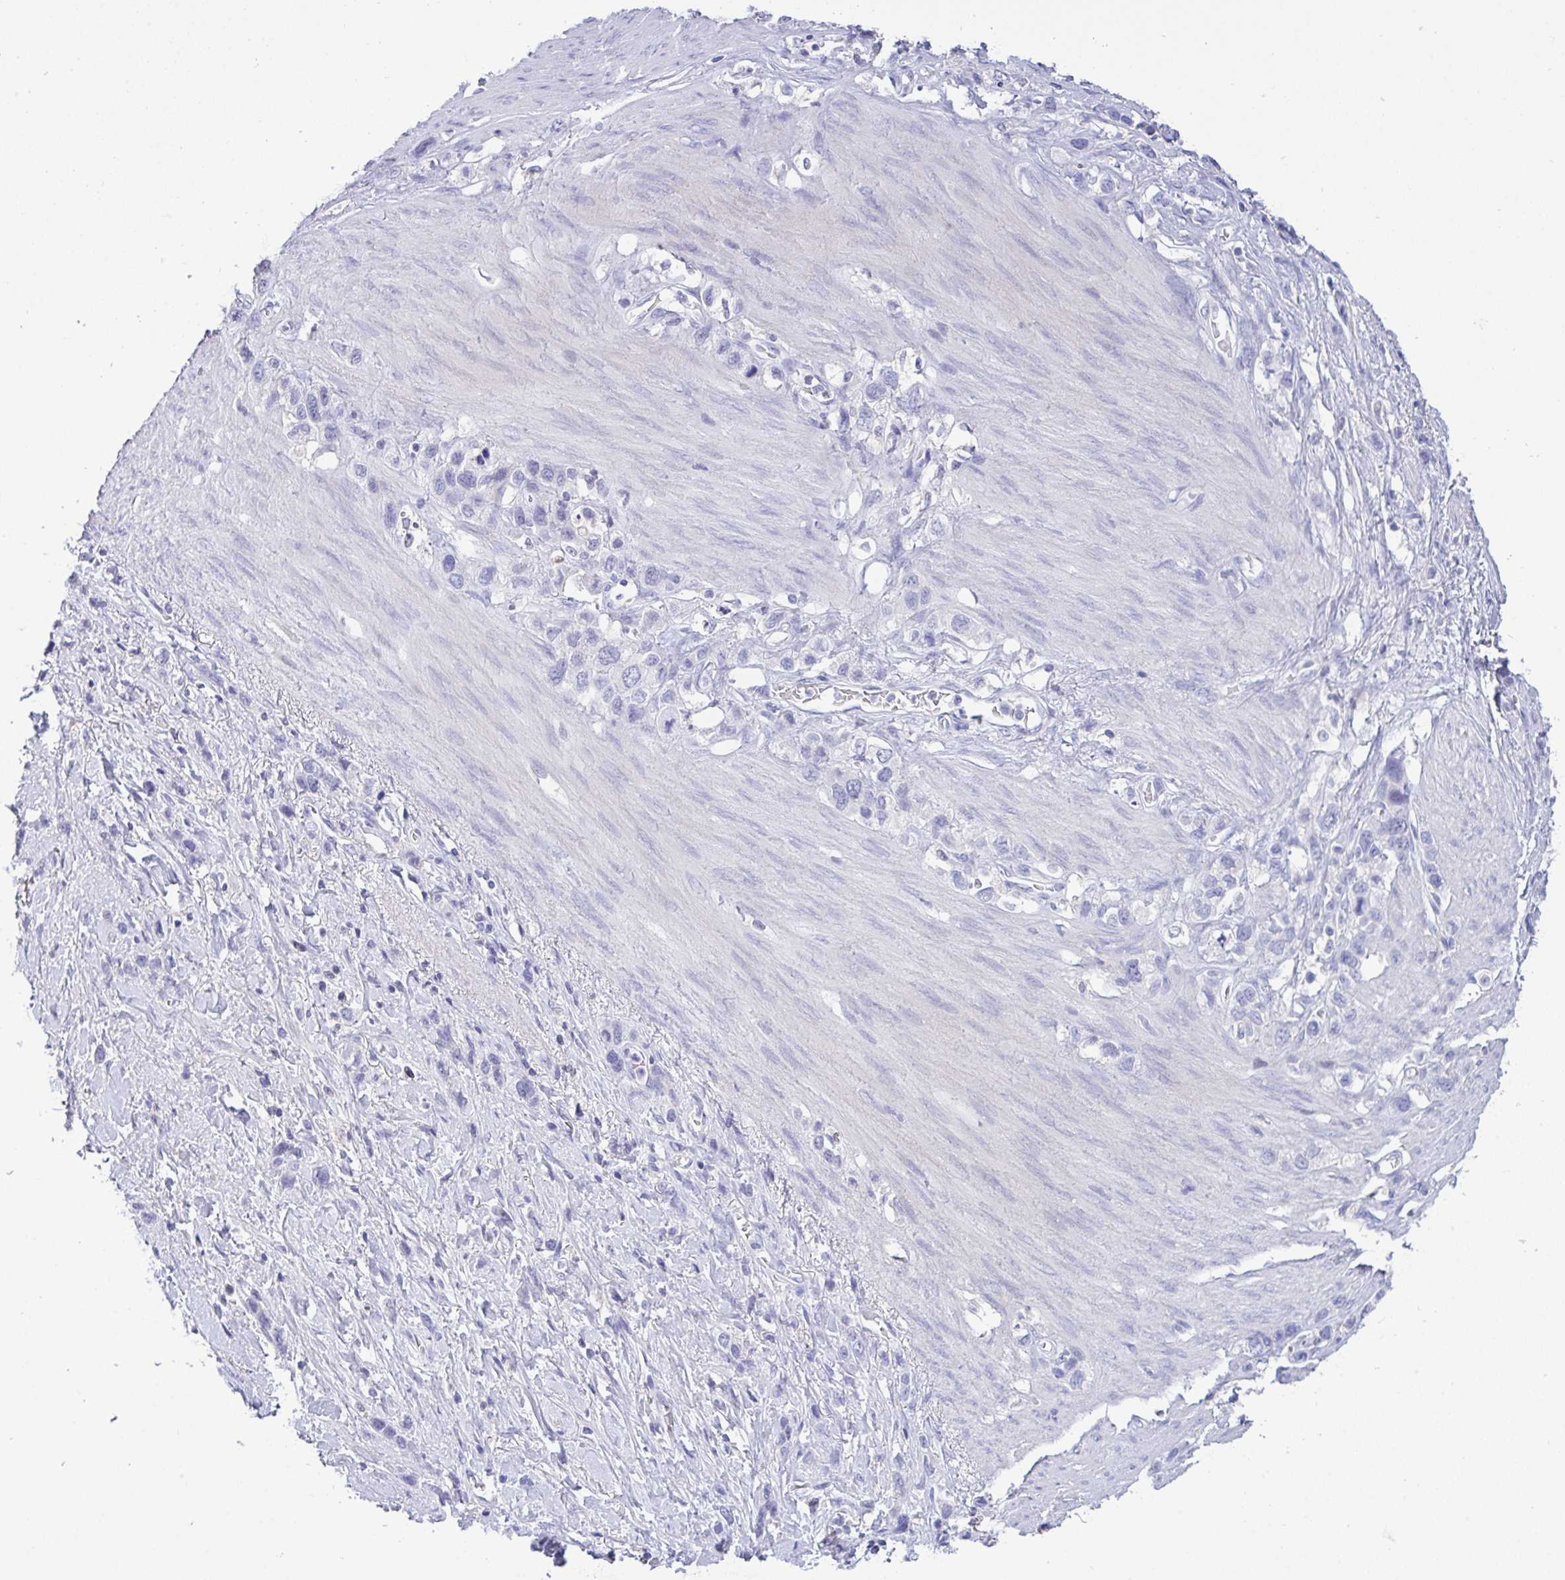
{"staining": {"intensity": "negative", "quantity": "none", "location": "none"}, "tissue": "stomach cancer", "cell_type": "Tumor cells", "image_type": "cancer", "snomed": [{"axis": "morphology", "description": "Adenocarcinoma, NOS"}, {"axis": "topography", "description": "Stomach"}], "caption": "Immunohistochemistry of human stomach adenocarcinoma reveals no expression in tumor cells. (Immunohistochemistry (ihc), brightfield microscopy, high magnification).", "gene": "CA10", "patient": {"sex": "female", "age": 65}}